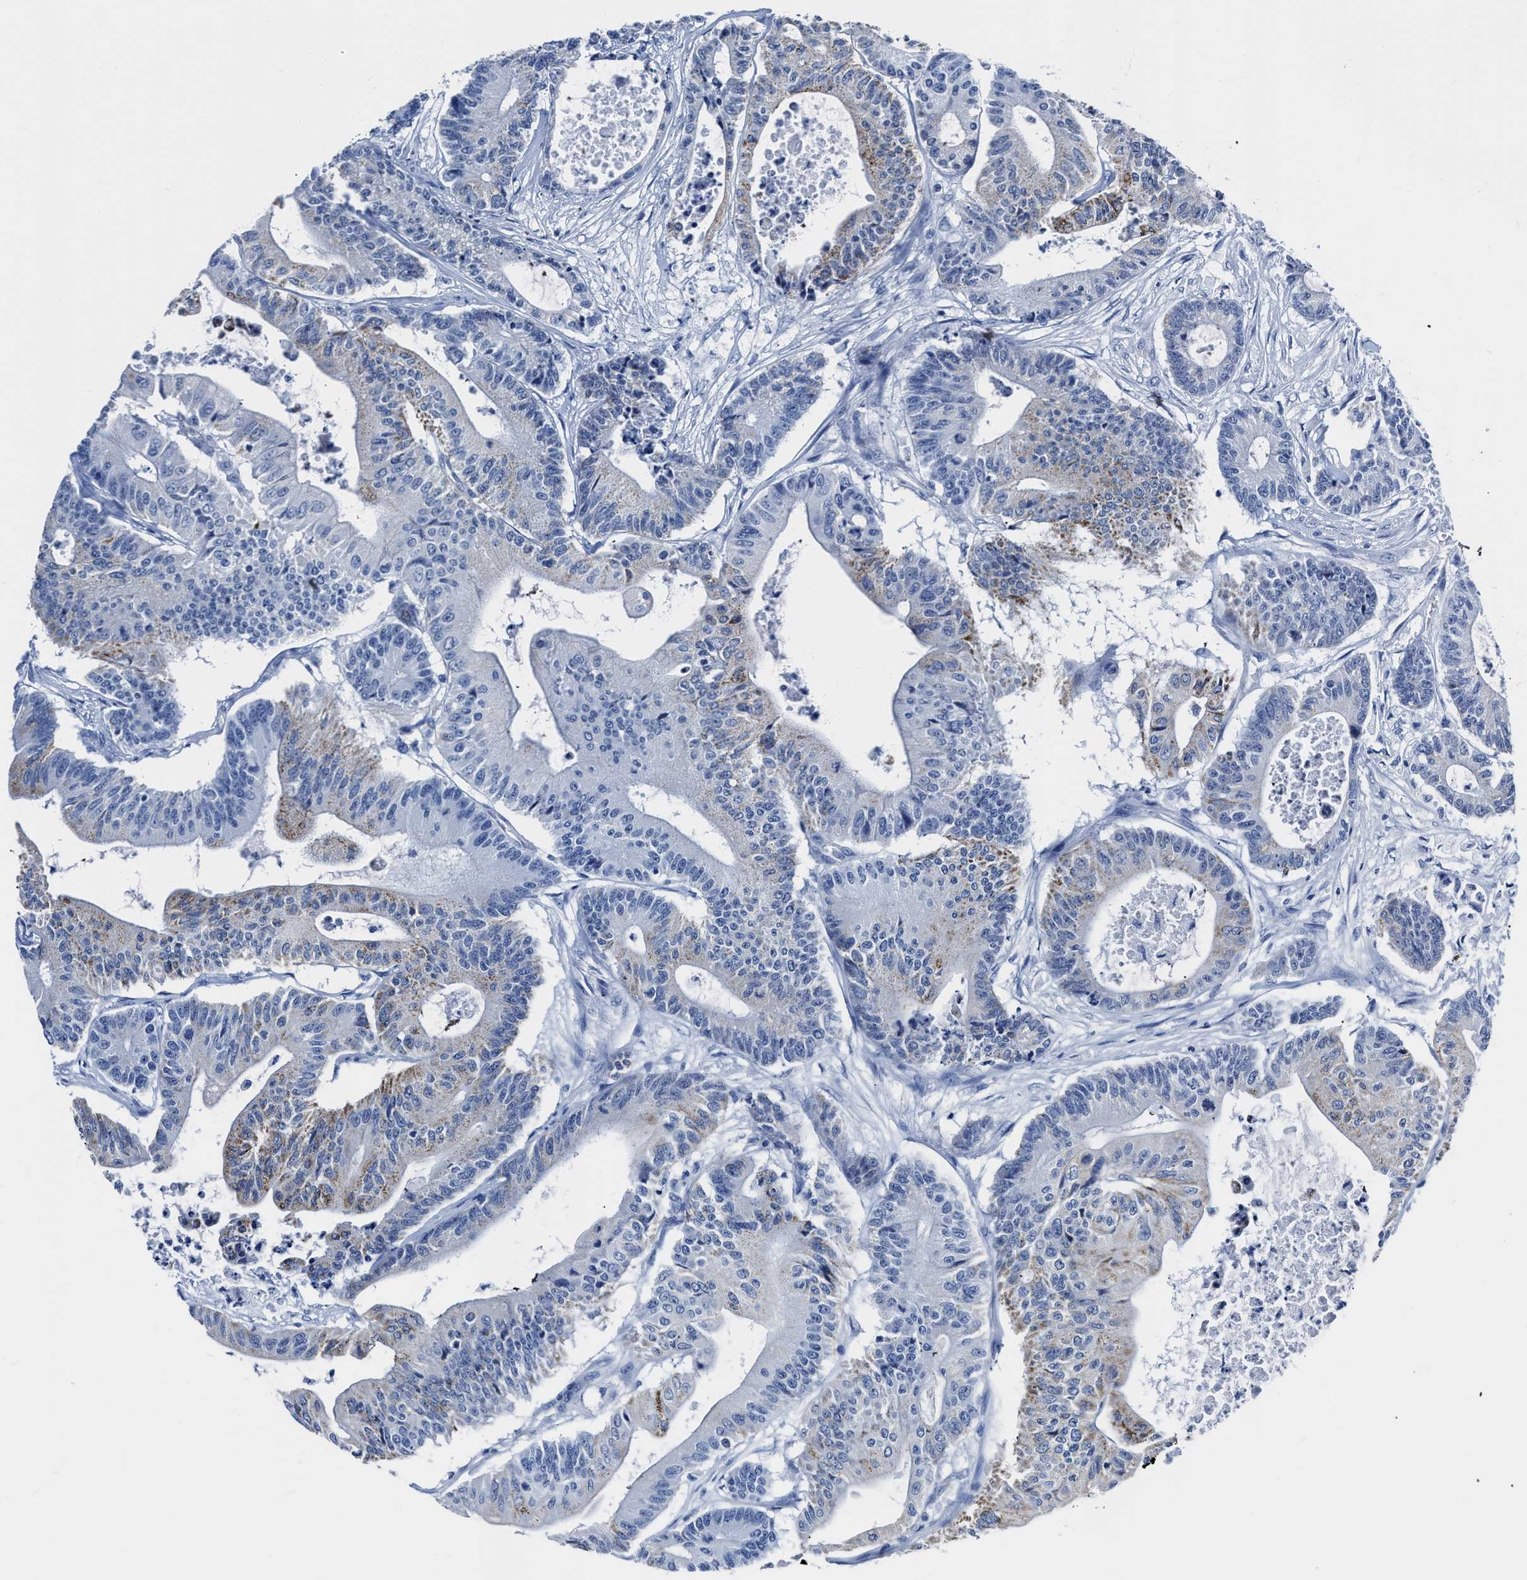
{"staining": {"intensity": "negative", "quantity": "none", "location": "none"}, "tissue": "colorectal cancer", "cell_type": "Tumor cells", "image_type": "cancer", "snomed": [{"axis": "morphology", "description": "Adenocarcinoma, NOS"}, {"axis": "topography", "description": "Colon"}], "caption": "A high-resolution photomicrograph shows immunohistochemistry (IHC) staining of colorectal cancer, which displays no significant expression in tumor cells.", "gene": "KCNMB3", "patient": {"sex": "female", "age": 84}}